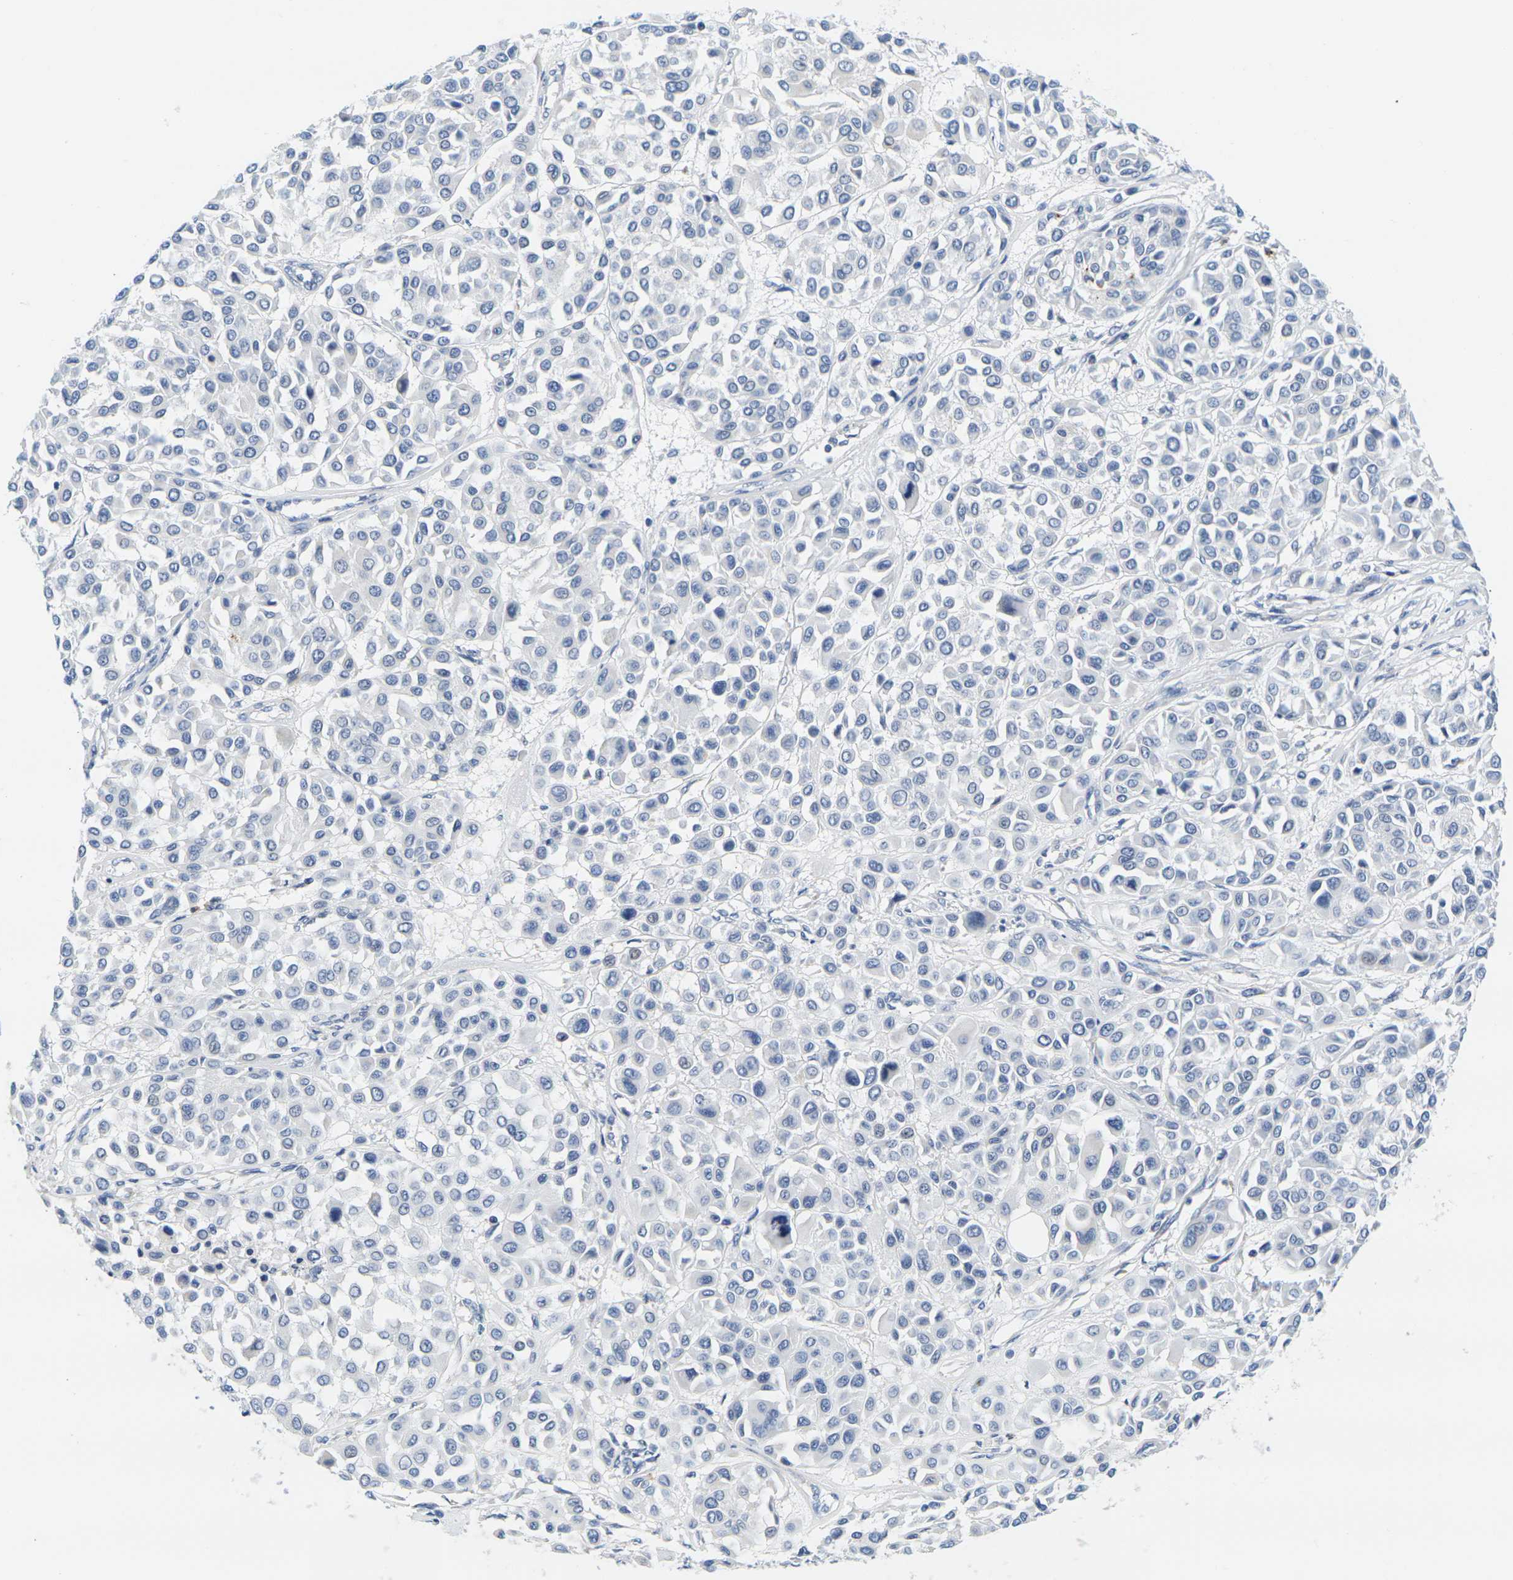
{"staining": {"intensity": "negative", "quantity": "none", "location": "none"}, "tissue": "melanoma", "cell_type": "Tumor cells", "image_type": "cancer", "snomed": [{"axis": "morphology", "description": "Malignant melanoma, Metastatic site"}, {"axis": "topography", "description": "Soft tissue"}], "caption": "Human melanoma stained for a protein using immunohistochemistry shows no positivity in tumor cells.", "gene": "KLK5", "patient": {"sex": "male", "age": 41}}